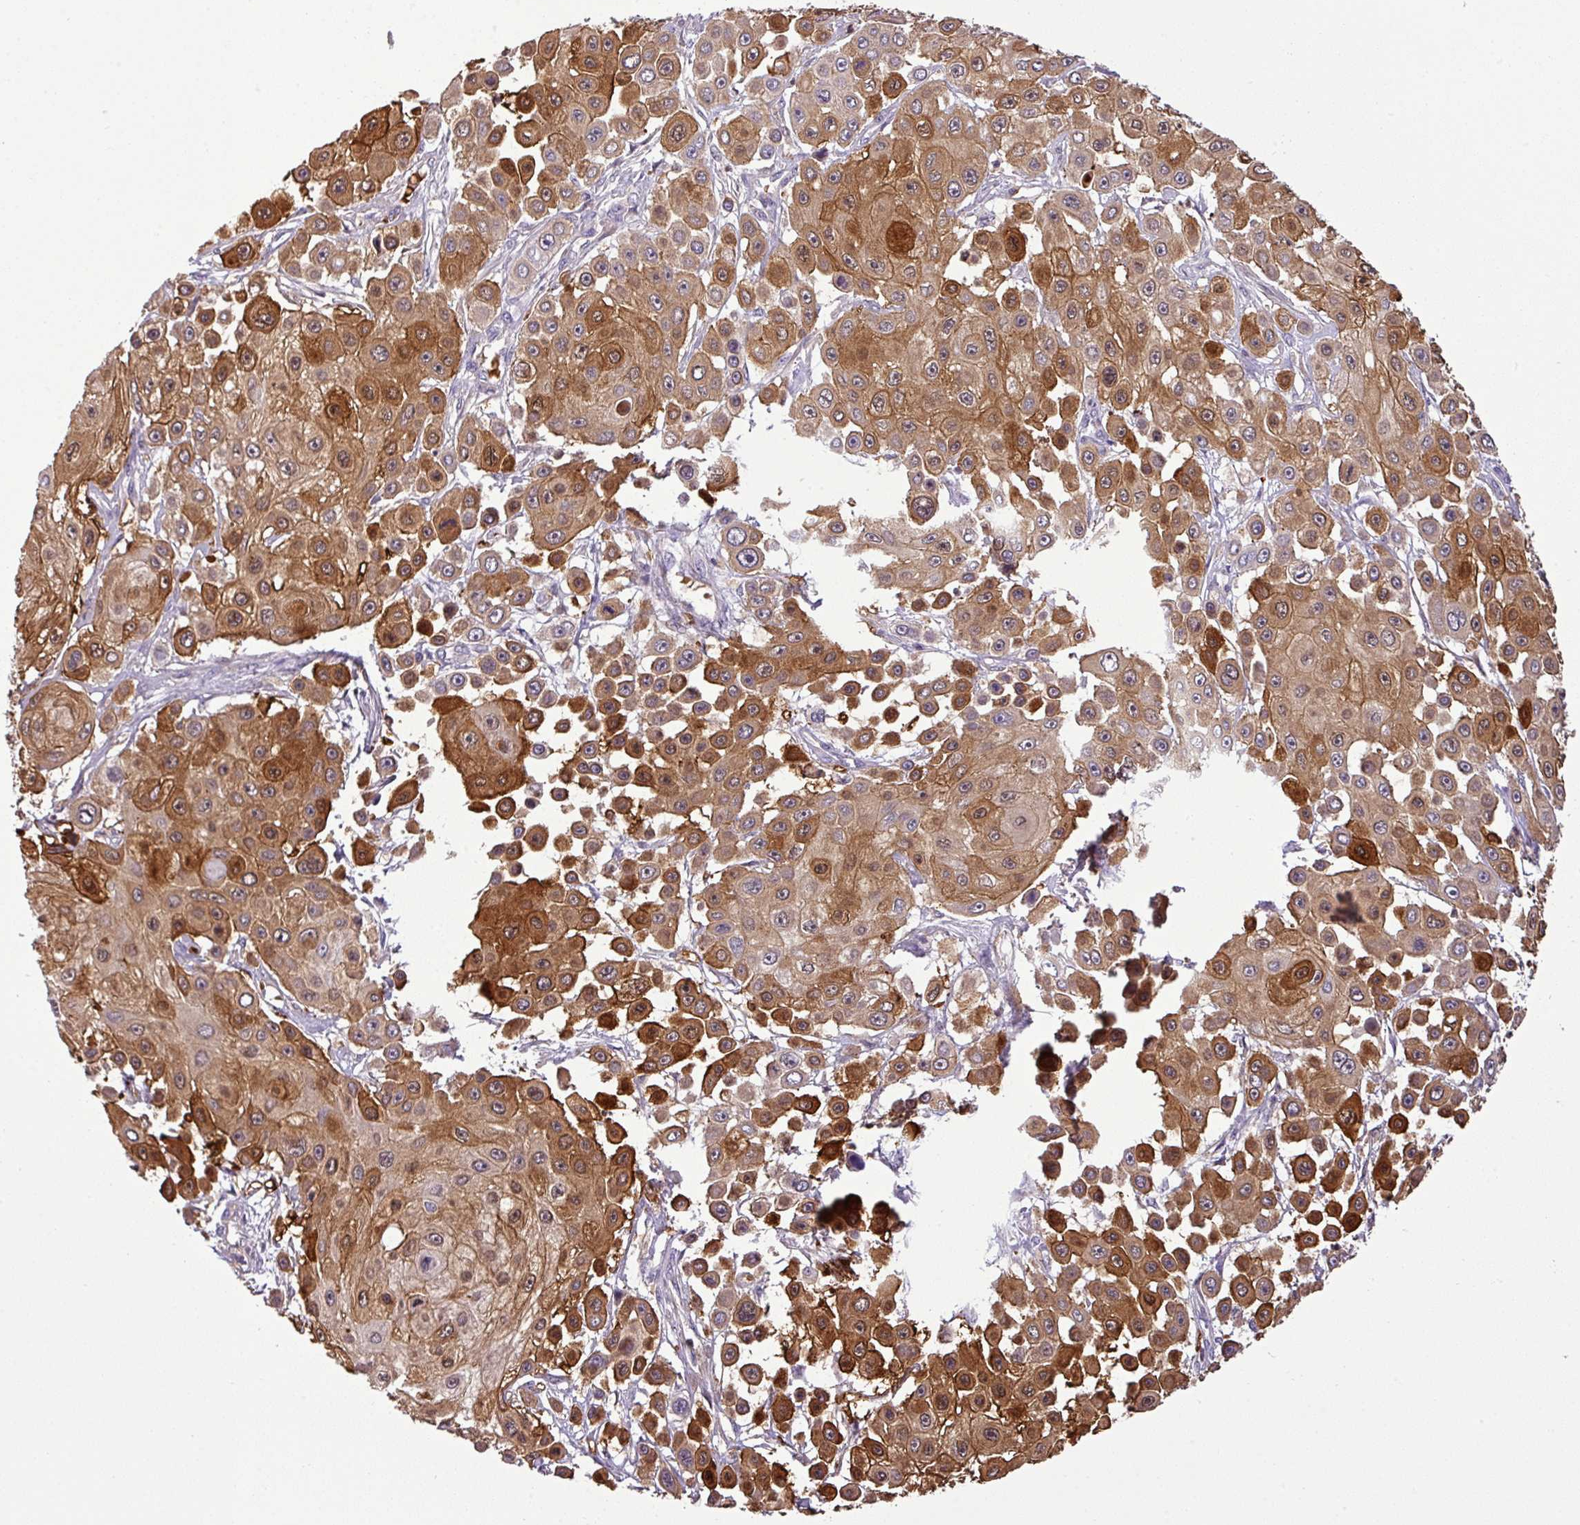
{"staining": {"intensity": "strong", "quantity": ">75%", "location": "cytoplasmic/membranous,nuclear"}, "tissue": "skin cancer", "cell_type": "Tumor cells", "image_type": "cancer", "snomed": [{"axis": "morphology", "description": "Squamous cell carcinoma, NOS"}, {"axis": "topography", "description": "Skin"}], "caption": "This micrograph demonstrates immunohistochemistry (IHC) staining of human skin cancer (squamous cell carcinoma), with high strong cytoplasmic/membranous and nuclear positivity in approximately >75% of tumor cells.", "gene": "NBEAL2", "patient": {"sex": "male", "age": 67}}